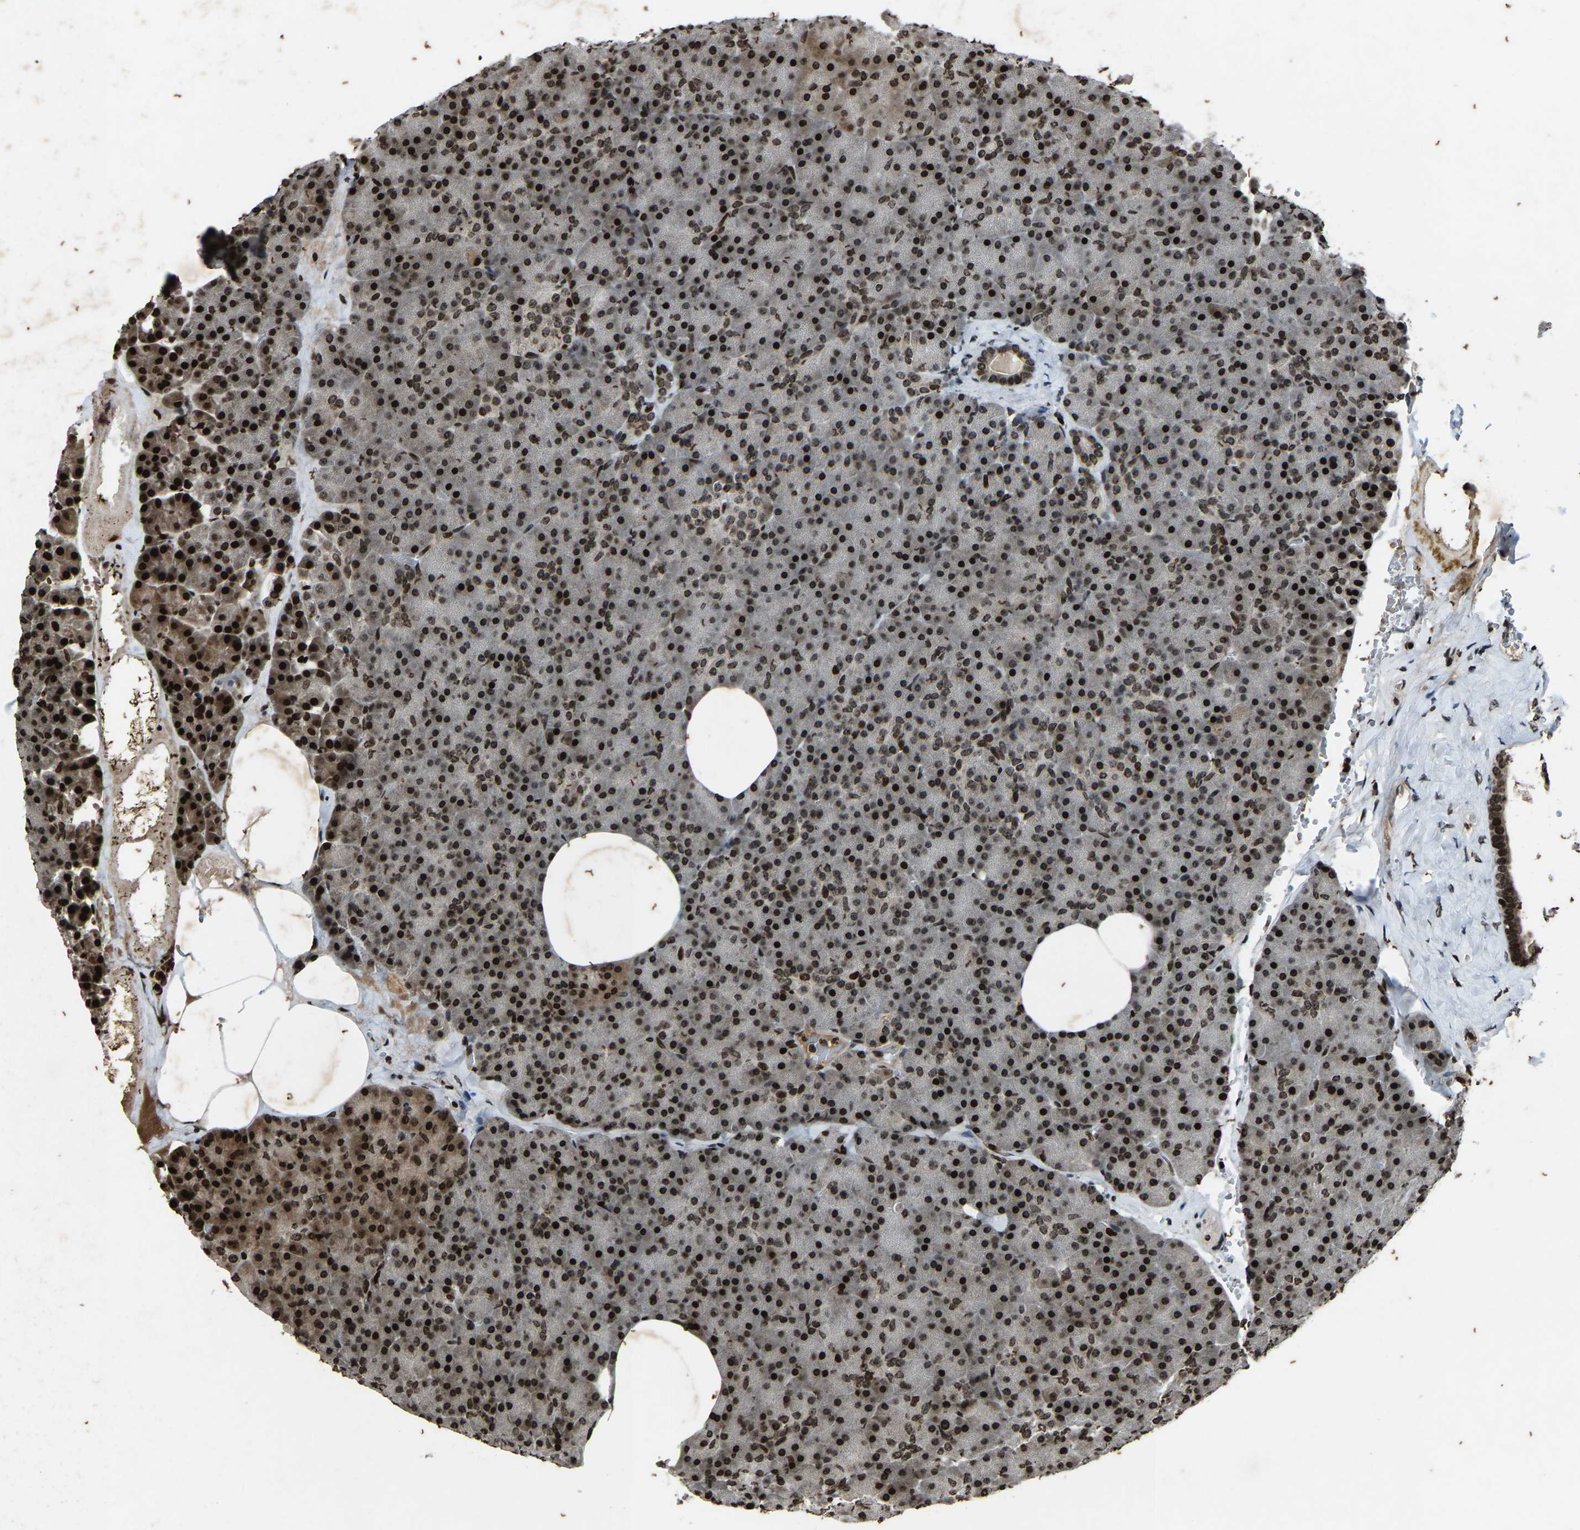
{"staining": {"intensity": "strong", "quantity": ">75%", "location": "nuclear"}, "tissue": "pancreas", "cell_type": "Exocrine glandular cells", "image_type": "normal", "snomed": [{"axis": "morphology", "description": "Normal tissue, NOS"}, {"axis": "topography", "description": "Pancreas"}], "caption": "Pancreas stained with a brown dye reveals strong nuclear positive staining in about >75% of exocrine glandular cells.", "gene": "H4C1", "patient": {"sex": "female", "age": 35}}